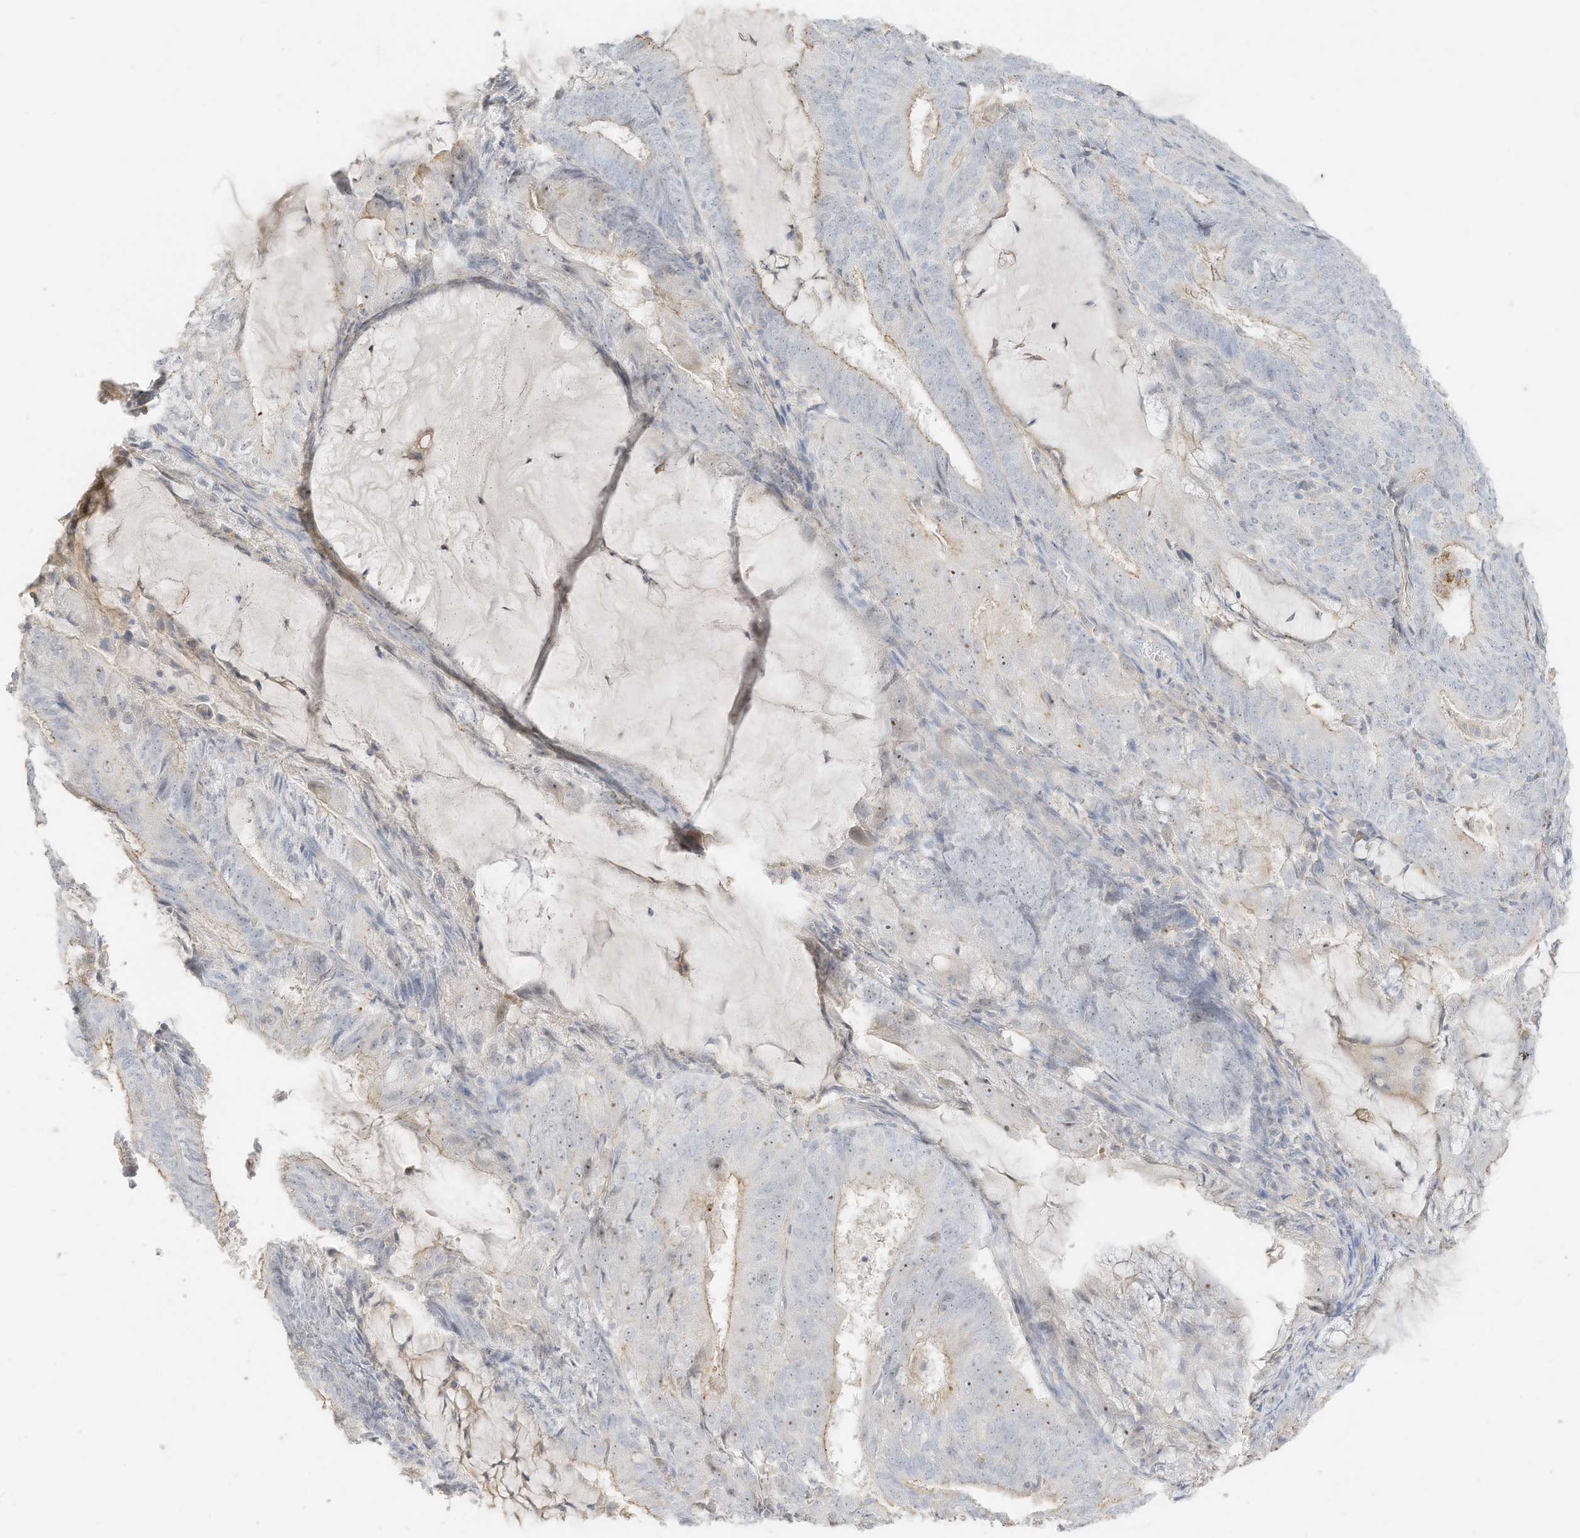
{"staining": {"intensity": "weak", "quantity": "25%-75%", "location": "cytoplasmic/membranous"}, "tissue": "endometrial cancer", "cell_type": "Tumor cells", "image_type": "cancer", "snomed": [{"axis": "morphology", "description": "Adenocarcinoma, NOS"}, {"axis": "topography", "description": "Endometrium"}], "caption": "Immunohistochemistry (IHC) staining of adenocarcinoma (endometrial), which shows low levels of weak cytoplasmic/membranous positivity in approximately 25%-75% of tumor cells indicating weak cytoplasmic/membranous protein staining. The staining was performed using DAB (brown) for protein detection and nuclei were counterstained in hematoxylin (blue).", "gene": "ZBTB41", "patient": {"sex": "female", "age": 81}}